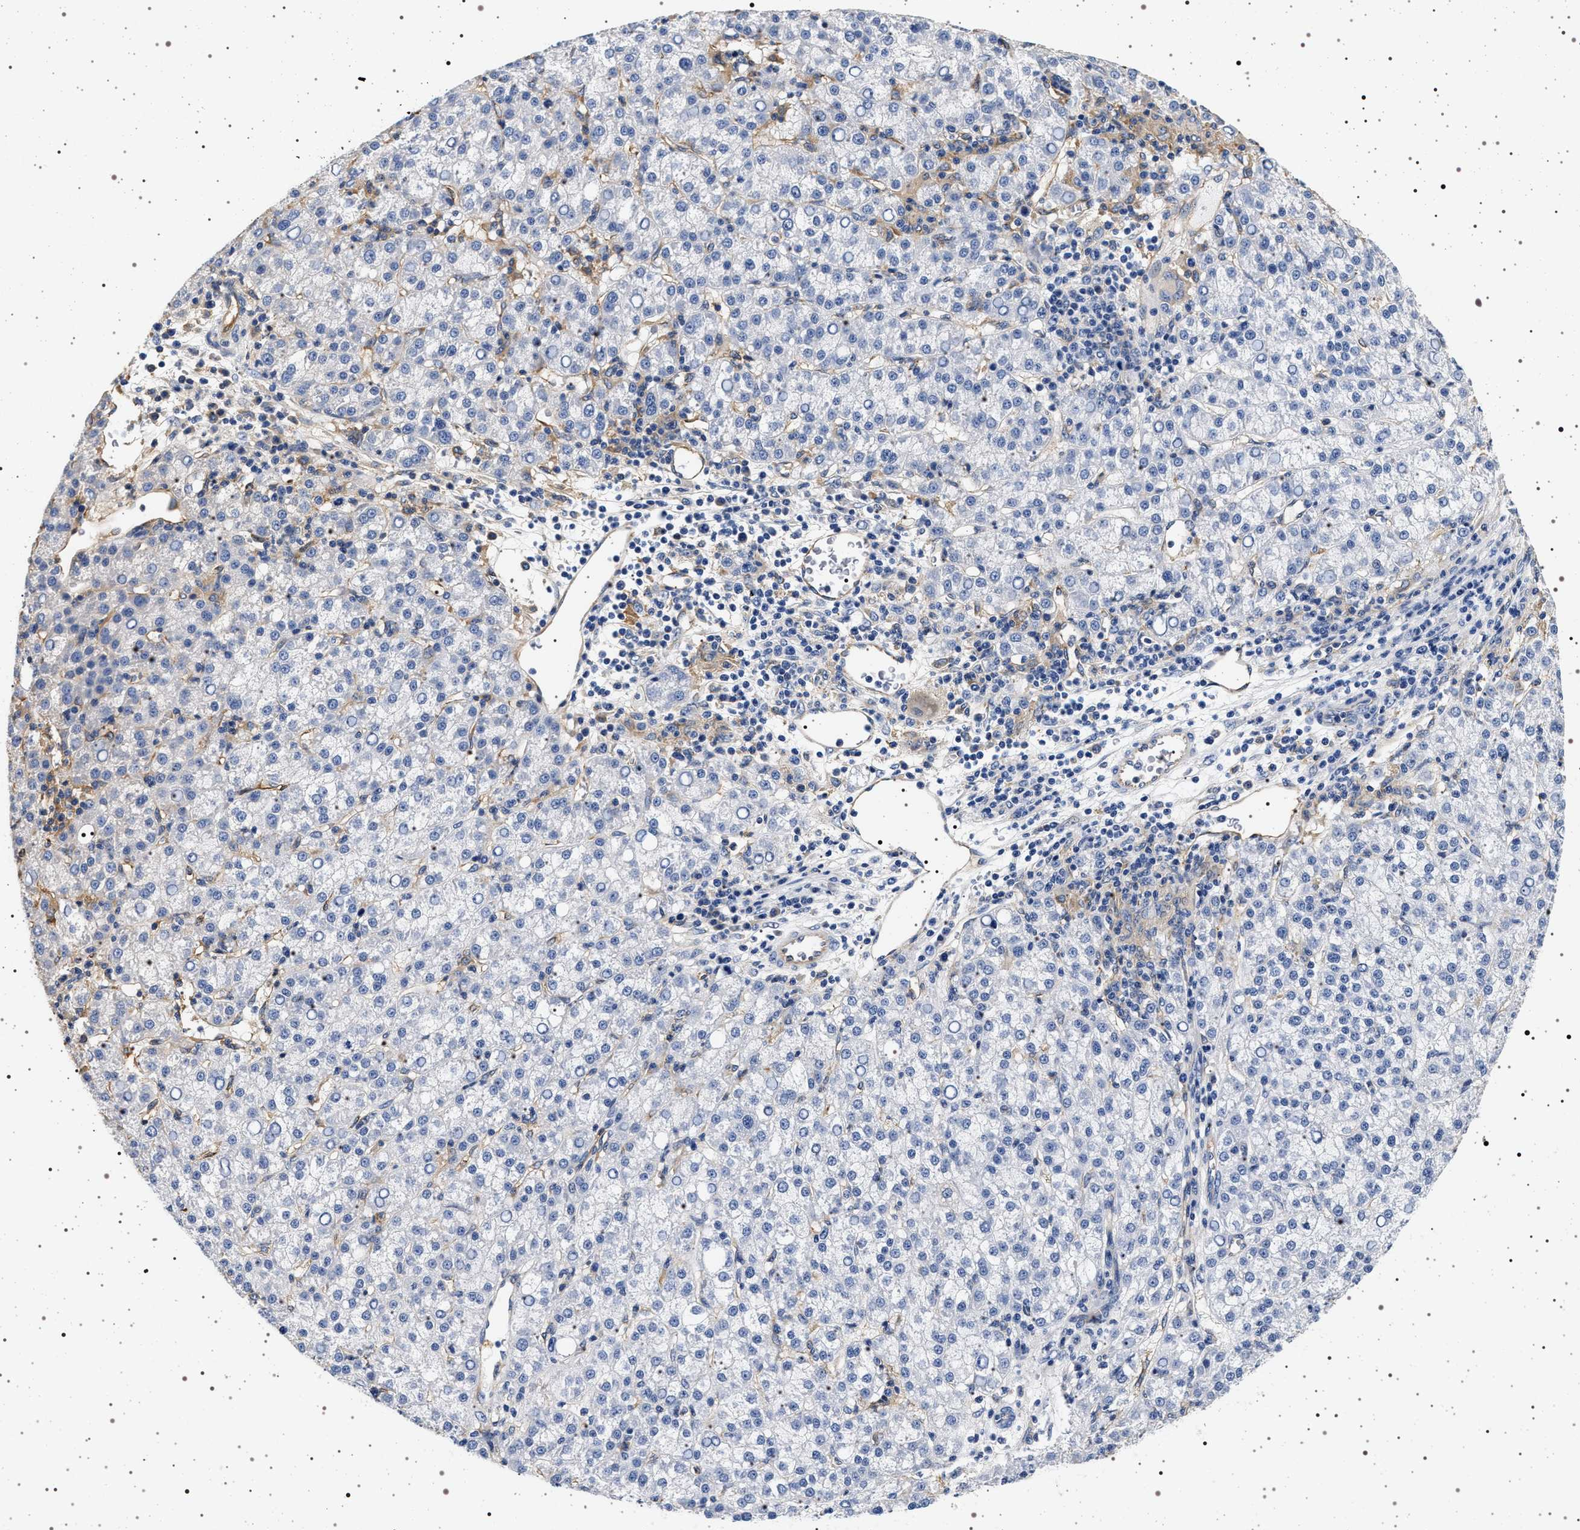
{"staining": {"intensity": "negative", "quantity": "none", "location": "none"}, "tissue": "liver cancer", "cell_type": "Tumor cells", "image_type": "cancer", "snomed": [{"axis": "morphology", "description": "Carcinoma, Hepatocellular, NOS"}, {"axis": "topography", "description": "Liver"}], "caption": "Histopathology image shows no protein staining in tumor cells of liver cancer tissue.", "gene": "HSD17B1", "patient": {"sex": "female", "age": 58}}